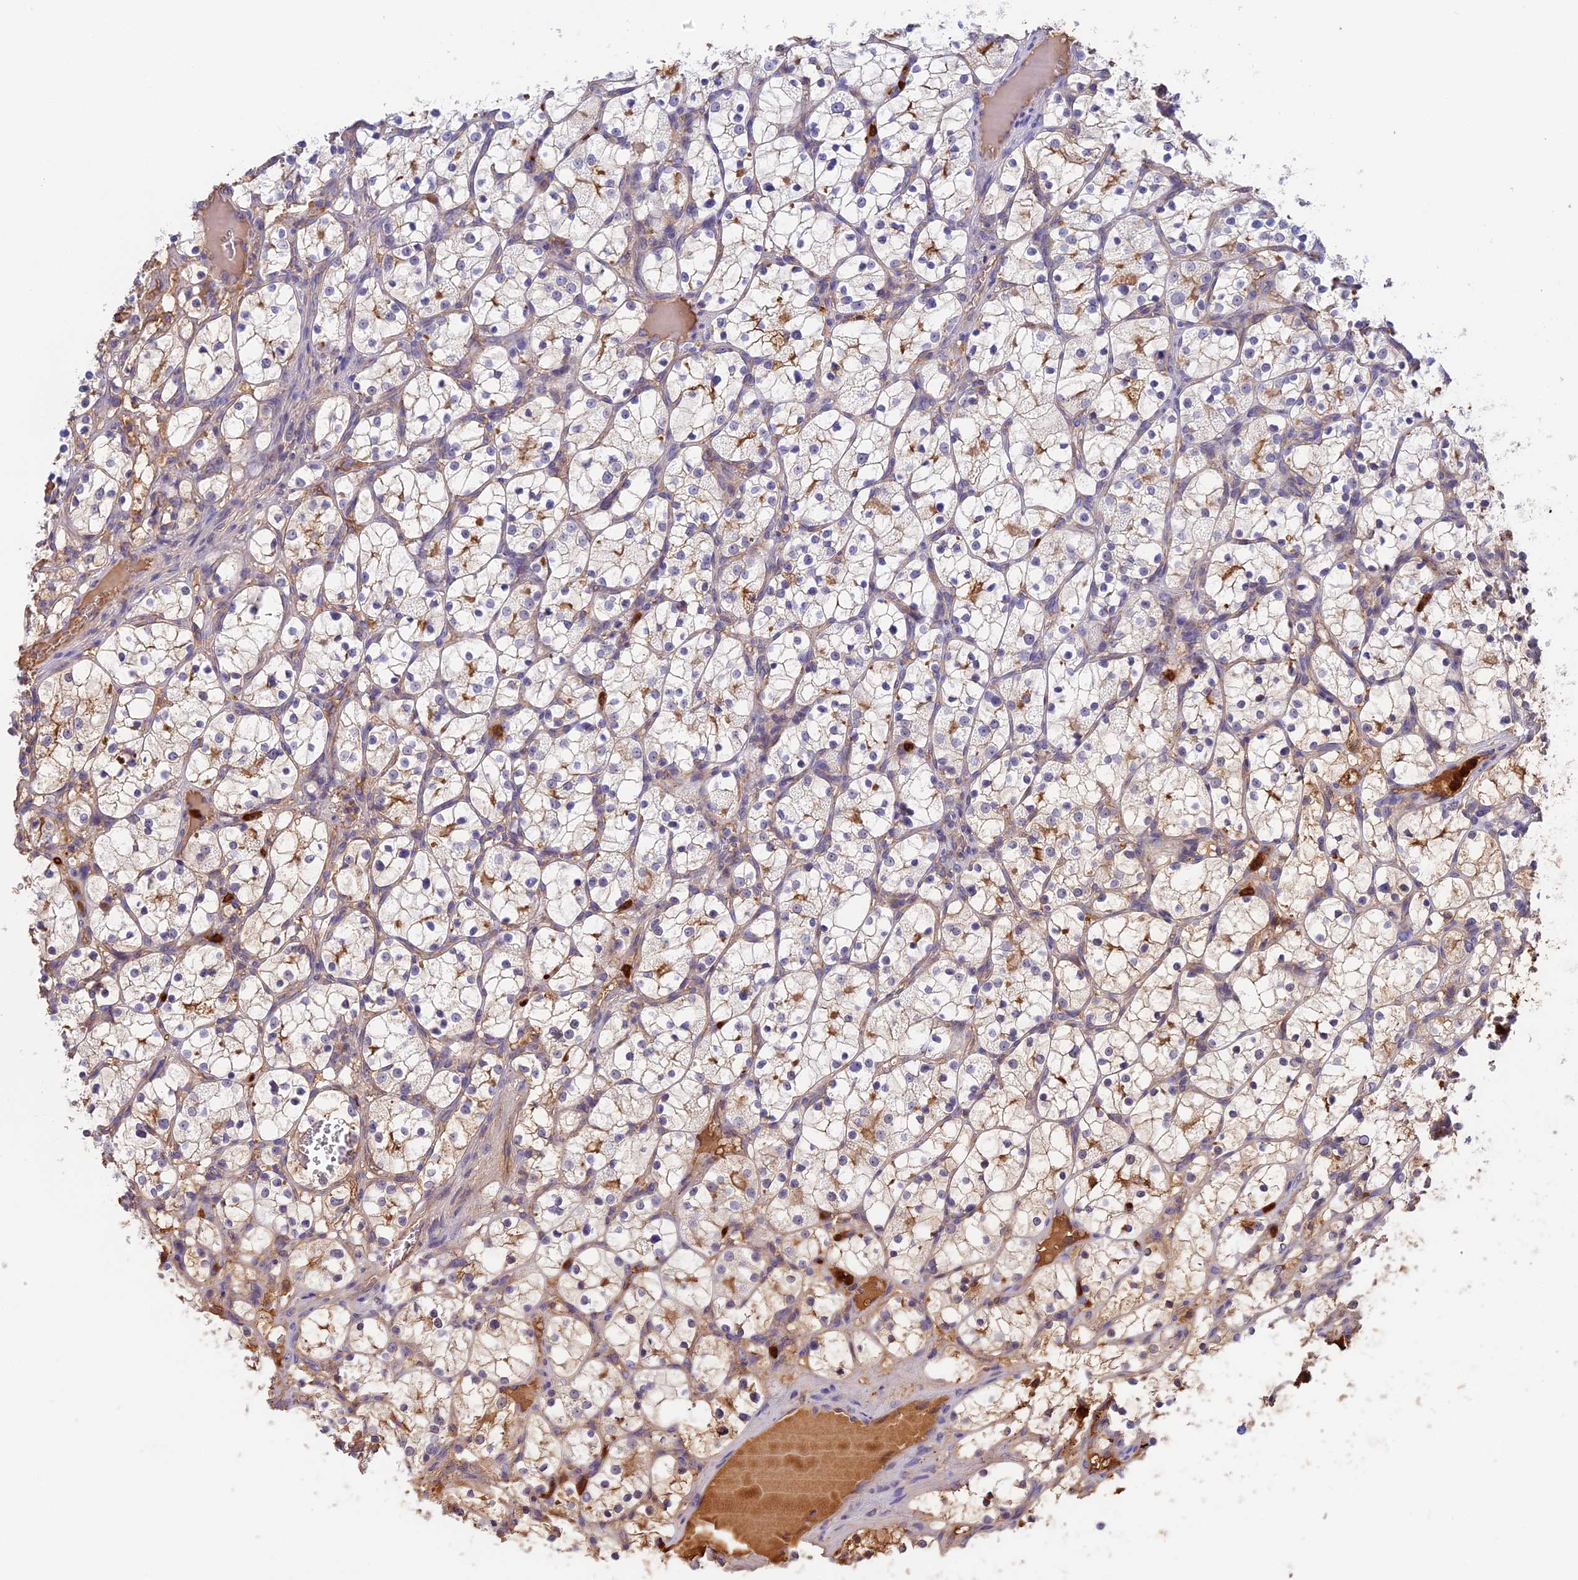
{"staining": {"intensity": "moderate", "quantity": "25%-75%", "location": "cytoplasmic/membranous"}, "tissue": "renal cancer", "cell_type": "Tumor cells", "image_type": "cancer", "snomed": [{"axis": "morphology", "description": "Adenocarcinoma, NOS"}, {"axis": "topography", "description": "Kidney"}], "caption": "The photomicrograph reveals immunohistochemical staining of renal adenocarcinoma. There is moderate cytoplasmic/membranous staining is appreciated in approximately 25%-75% of tumor cells. (DAB (3,3'-diaminobenzidine) = brown stain, brightfield microscopy at high magnification).", "gene": "ADGRD1", "patient": {"sex": "female", "age": 69}}